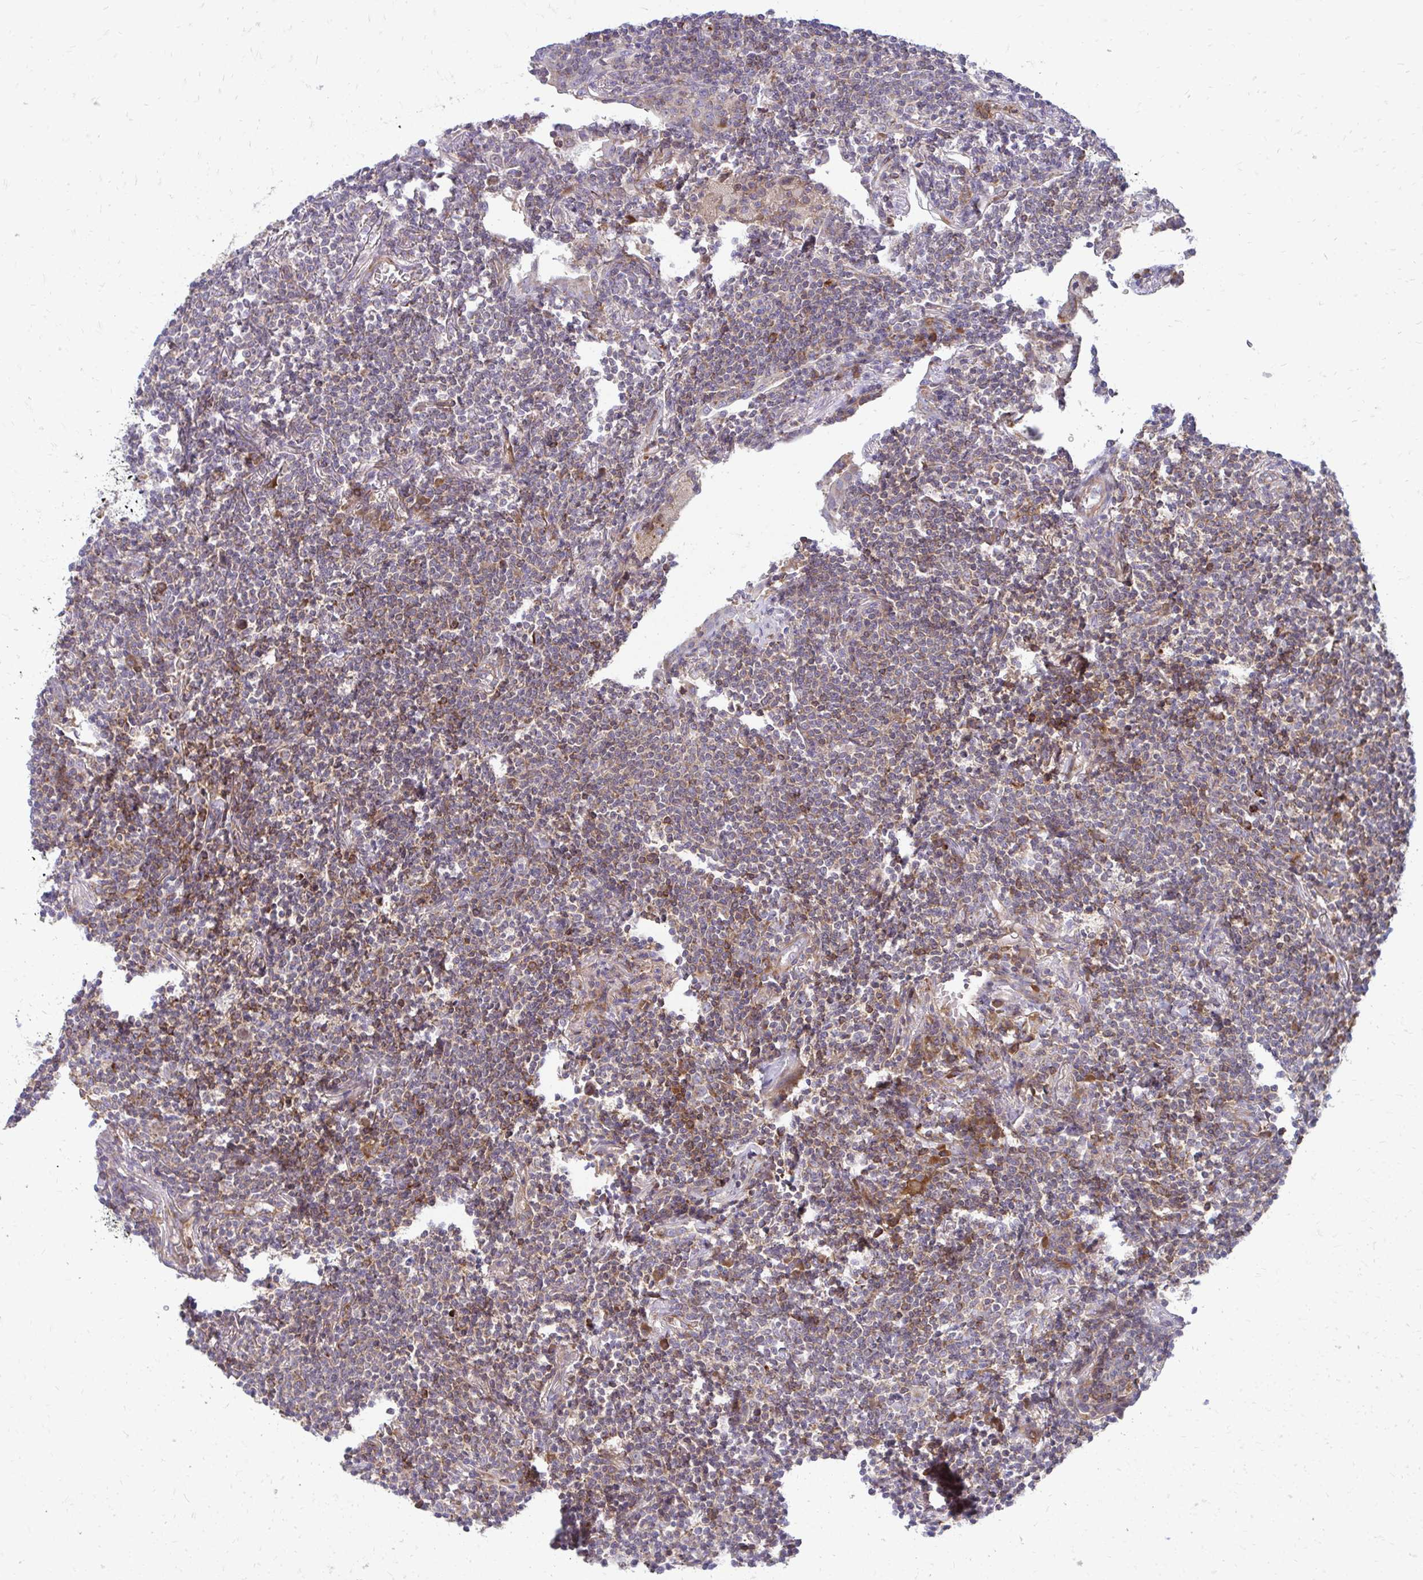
{"staining": {"intensity": "weak", "quantity": "25%-75%", "location": "cytoplasmic/membranous"}, "tissue": "lymphoma", "cell_type": "Tumor cells", "image_type": "cancer", "snomed": [{"axis": "morphology", "description": "Malignant lymphoma, non-Hodgkin's type, Low grade"}, {"axis": "topography", "description": "Lung"}], "caption": "This micrograph shows immunohistochemistry staining of lymphoma, with low weak cytoplasmic/membranous expression in approximately 25%-75% of tumor cells.", "gene": "ASAP1", "patient": {"sex": "female", "age": 71}}